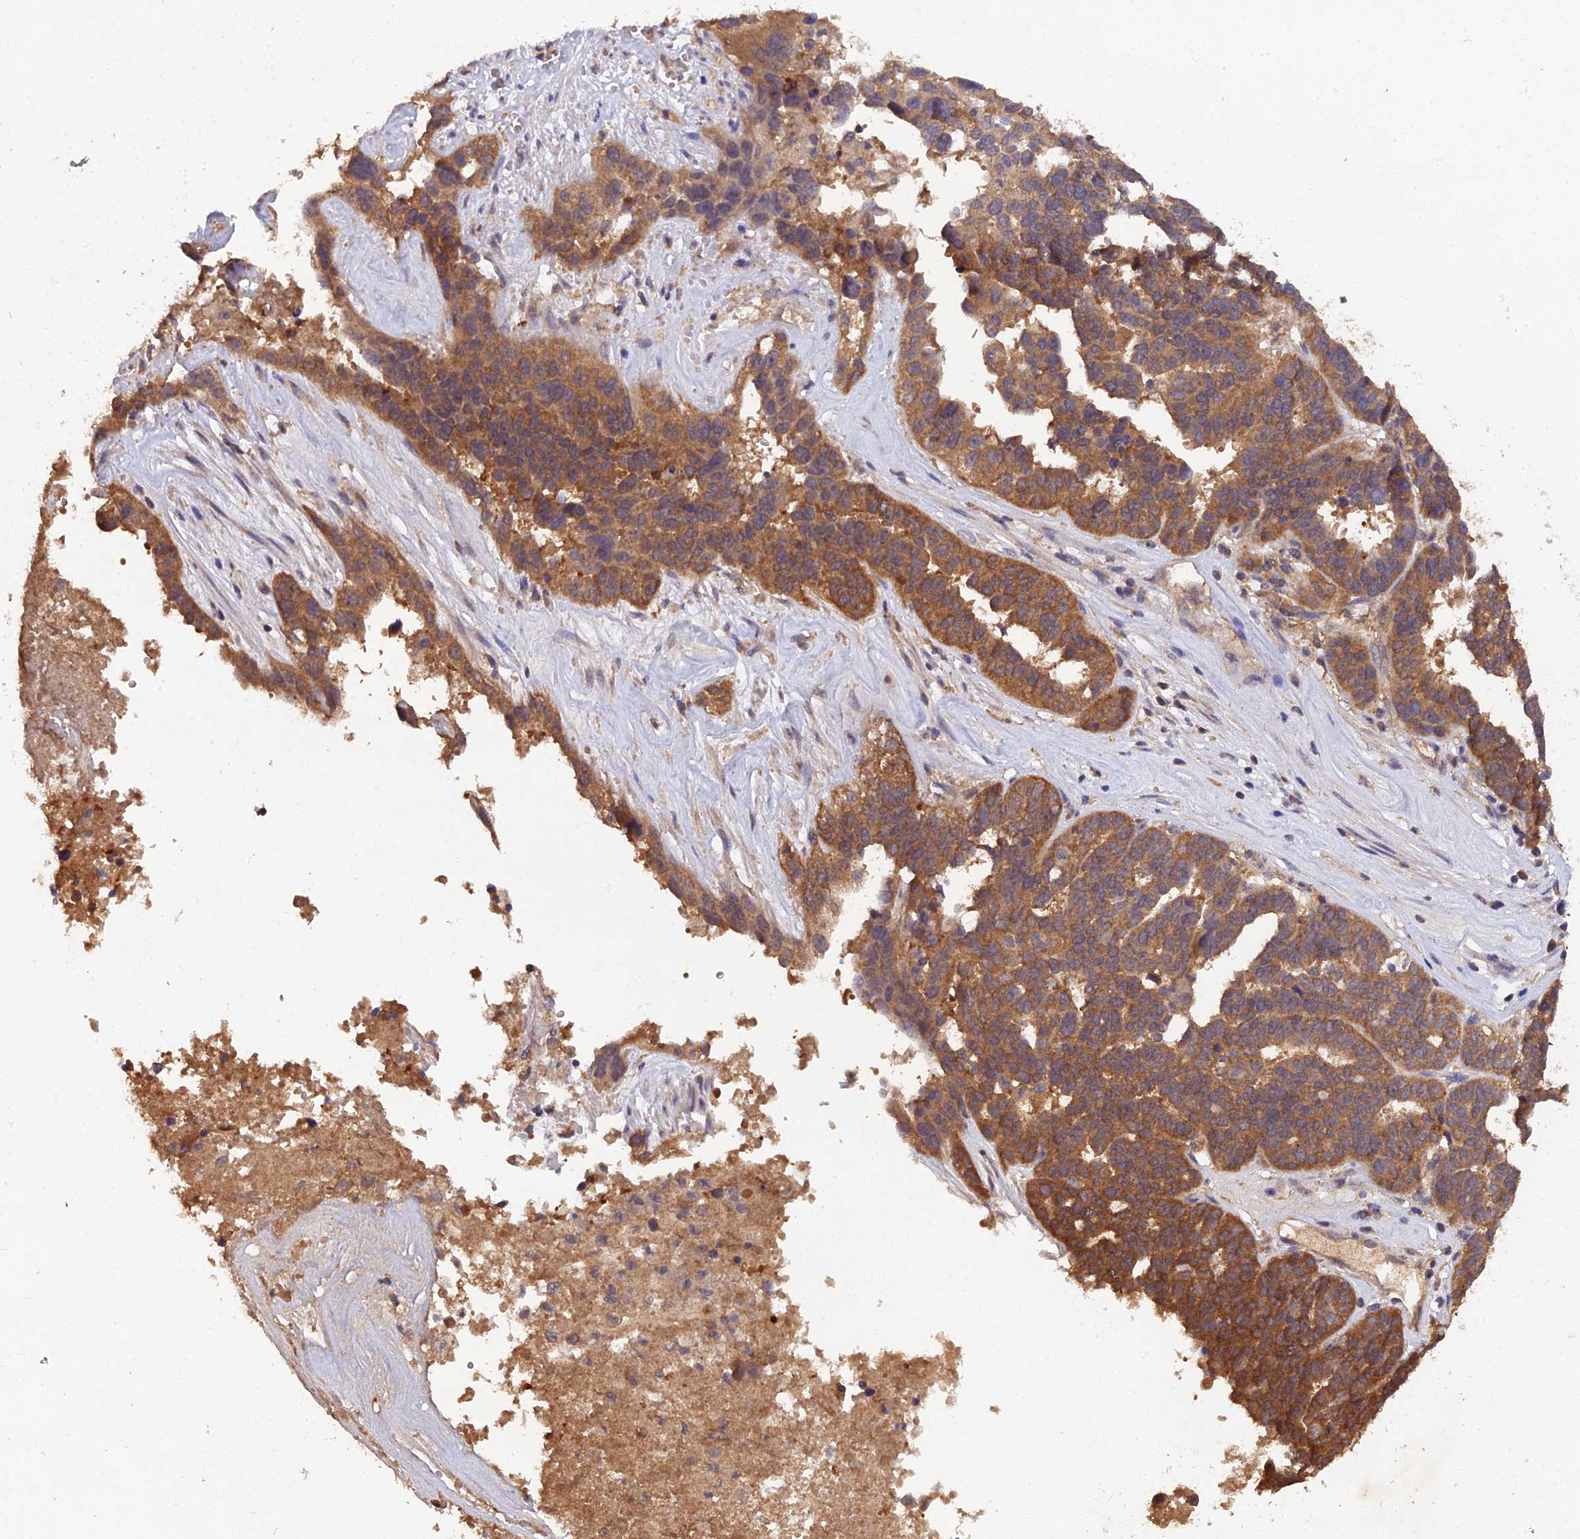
{"staining": {"intensity": "moderate", "quantity": ">75%", "location": "cytoplasmic/membranous"}, "tissue": "ovarian cancer", "cell_type": "Tumor cells", "image_type": "cancer", "snomed": [{"axis": "morphology", "description": "Cystadenocarcinoma, serous, NOS"}, {"axis": "topography", "description": "Ovary"}], "caption": "The immunohistochemical stain highlights moderate cytoplasmic/membranous expression in tumor cells of ovarian serous cystadenocarcinoma tissue. (brown staining indicates protein expression, while blue staining denotes nuclei).", "gene": "TMEM258", "patient": {"sex": "female", "age": 59}}